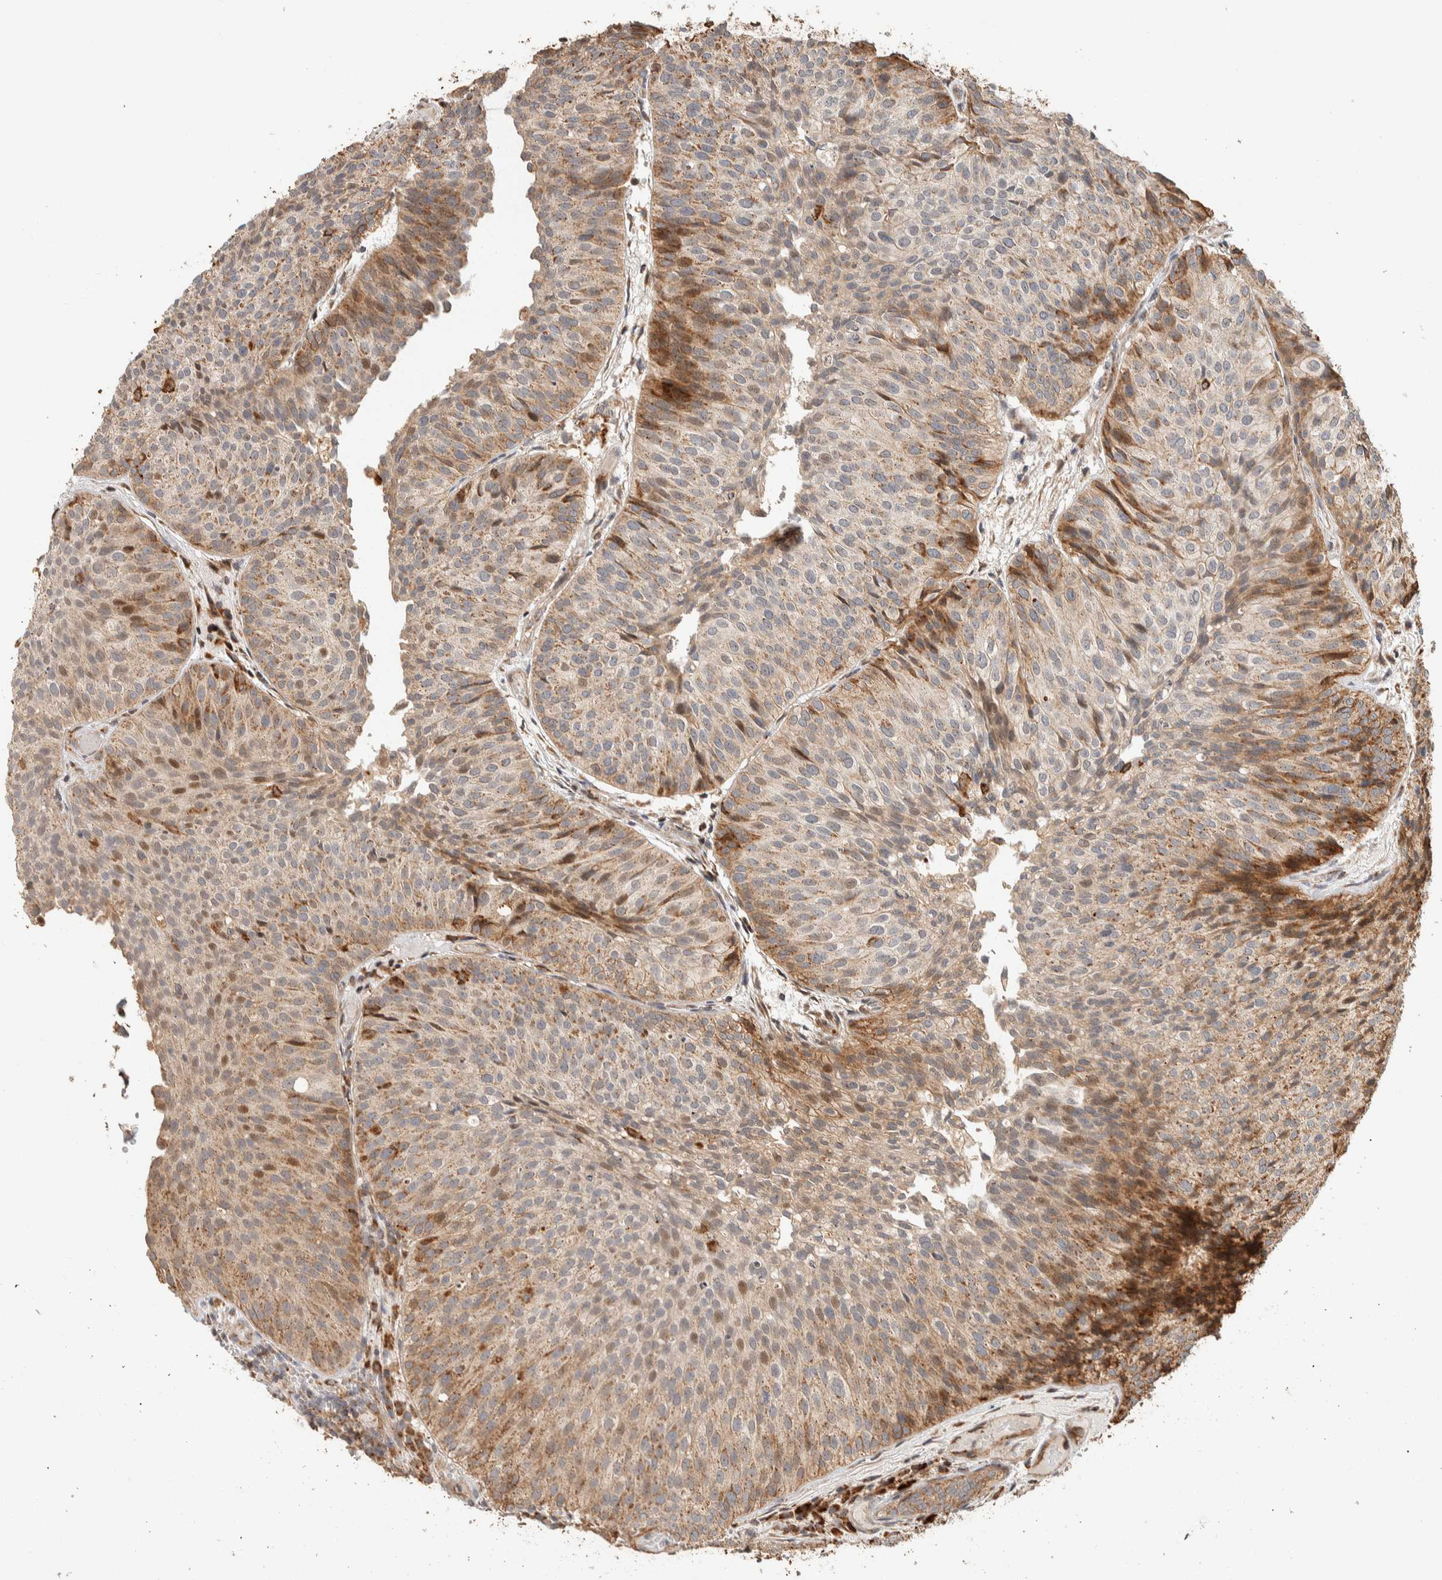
{"staining": {"intensity": "moderate", "quantity": "25%-75%", "location": "cytoplasmic/membranous"}, "tissue": "urothelial cancer", "cell_type": "Tumor cells", "image_type": "cancer", "snomed": [{"axis": "morphology", "description": "Urothelial carcinoma, Low grade"}, {"axis": "topography", "description": "Urinary bladder"}], "caption": "High-power microscopy captured an immunohistochemistry (IHC) image of urothelial cancer, revealing moderate cytoplasmic/membranous positivity in approximately 25%-75% of tumor cells.", "gene": "KIF9", "patient": {"sex": "male", "age": 86}}